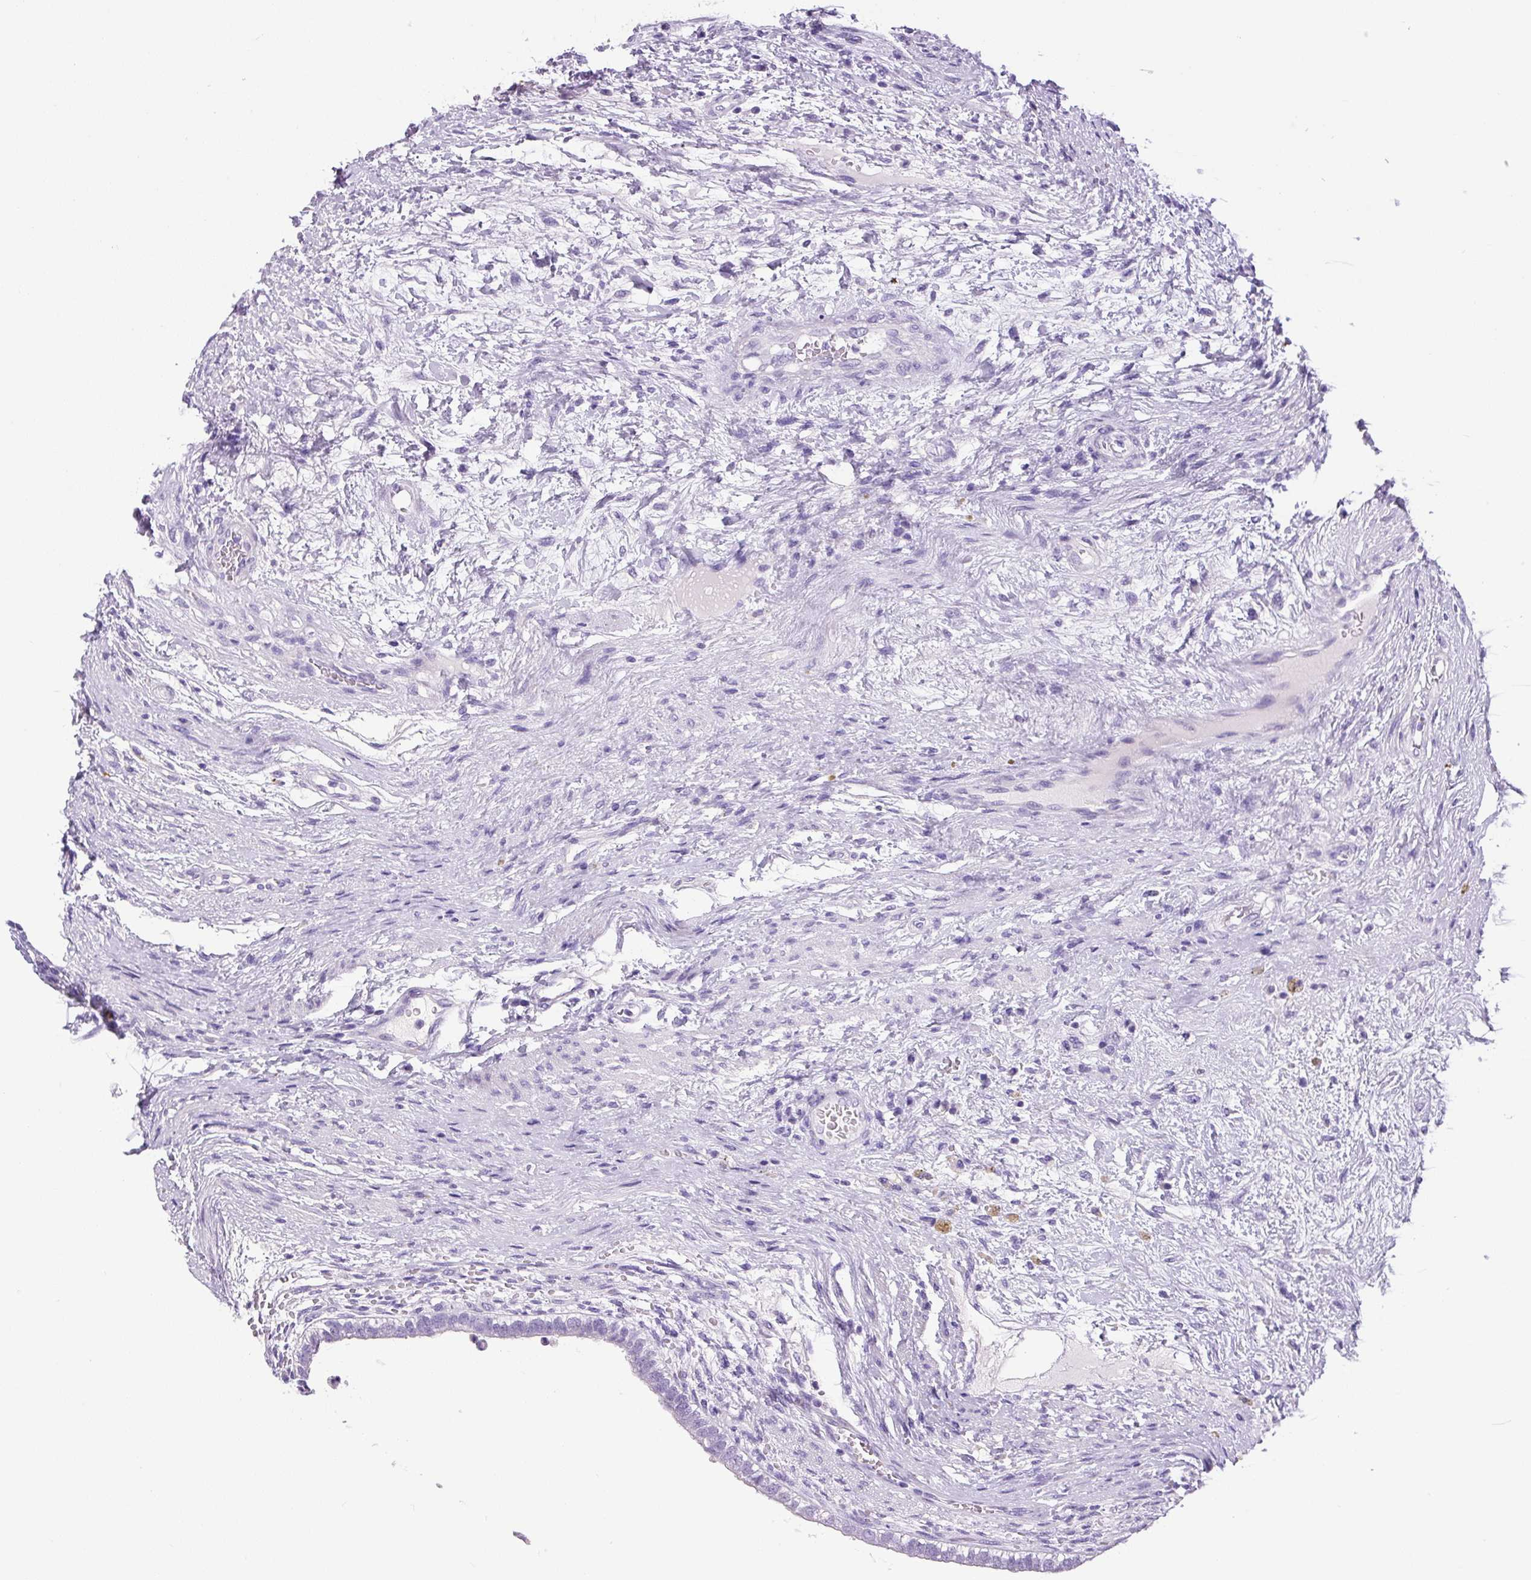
{"staining": {"intensity": "negative", "quantity": "none", "location": "none"}, "tissue": "testis cancer", "cell_type": "Tumor cells", "image_type": "cancer", "snomed": [{"axis": "morphology", "description": "Carcinoma, Embryonal, NOS"}, {"axis": "topography", "description": "Testis"}], "caption": "Immunohistochemistry (IHC) of embryonal carcinoma (testis) exhibits no expression in tumor cells. (Brightfield microscopy of DAB (3,3'-diaminobenzidine) immunohistochemistry at high magnification).", "gene": "CHGA", "patient": {"sex": "male", "age": 26}}